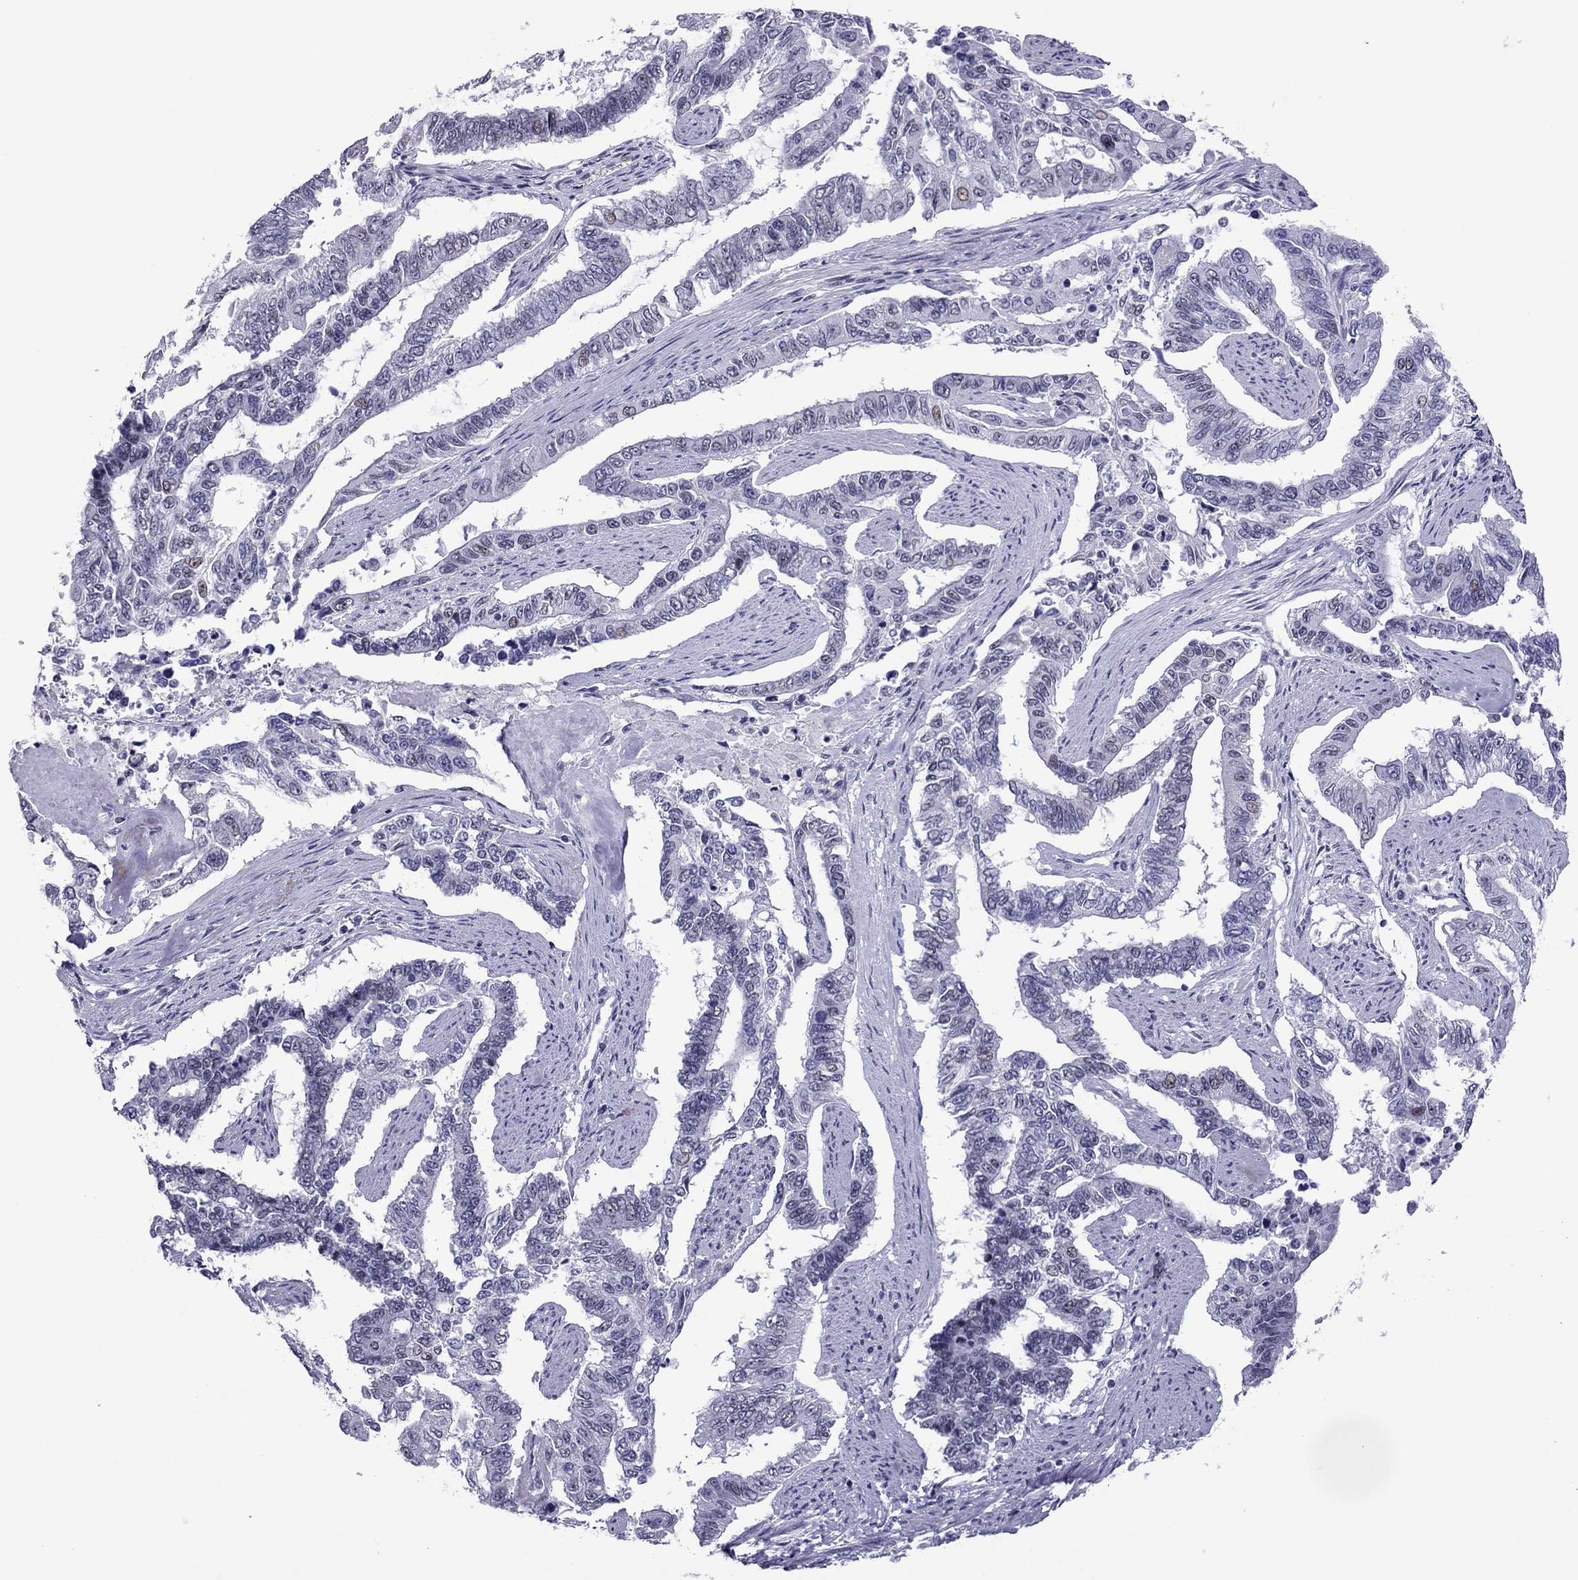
{"staining": {"intensity": "negative", "quantity": "none", "location": "none"}, "tissue": "endometrial cancer", "cell_type": "Tumor cells", "image_type": "cancer", "snomed": [{"axis": "morphology", "description": "Adenocarcinoma, NOS"}, {"axis": "topography", "description": "Uterus"}], "caption": "Tumor cells are negative for protein expression in human endometrial cancer (adenocarcinoma).", "gene": "MYLK3", "patient": {"sex": "female", "age": 59}}